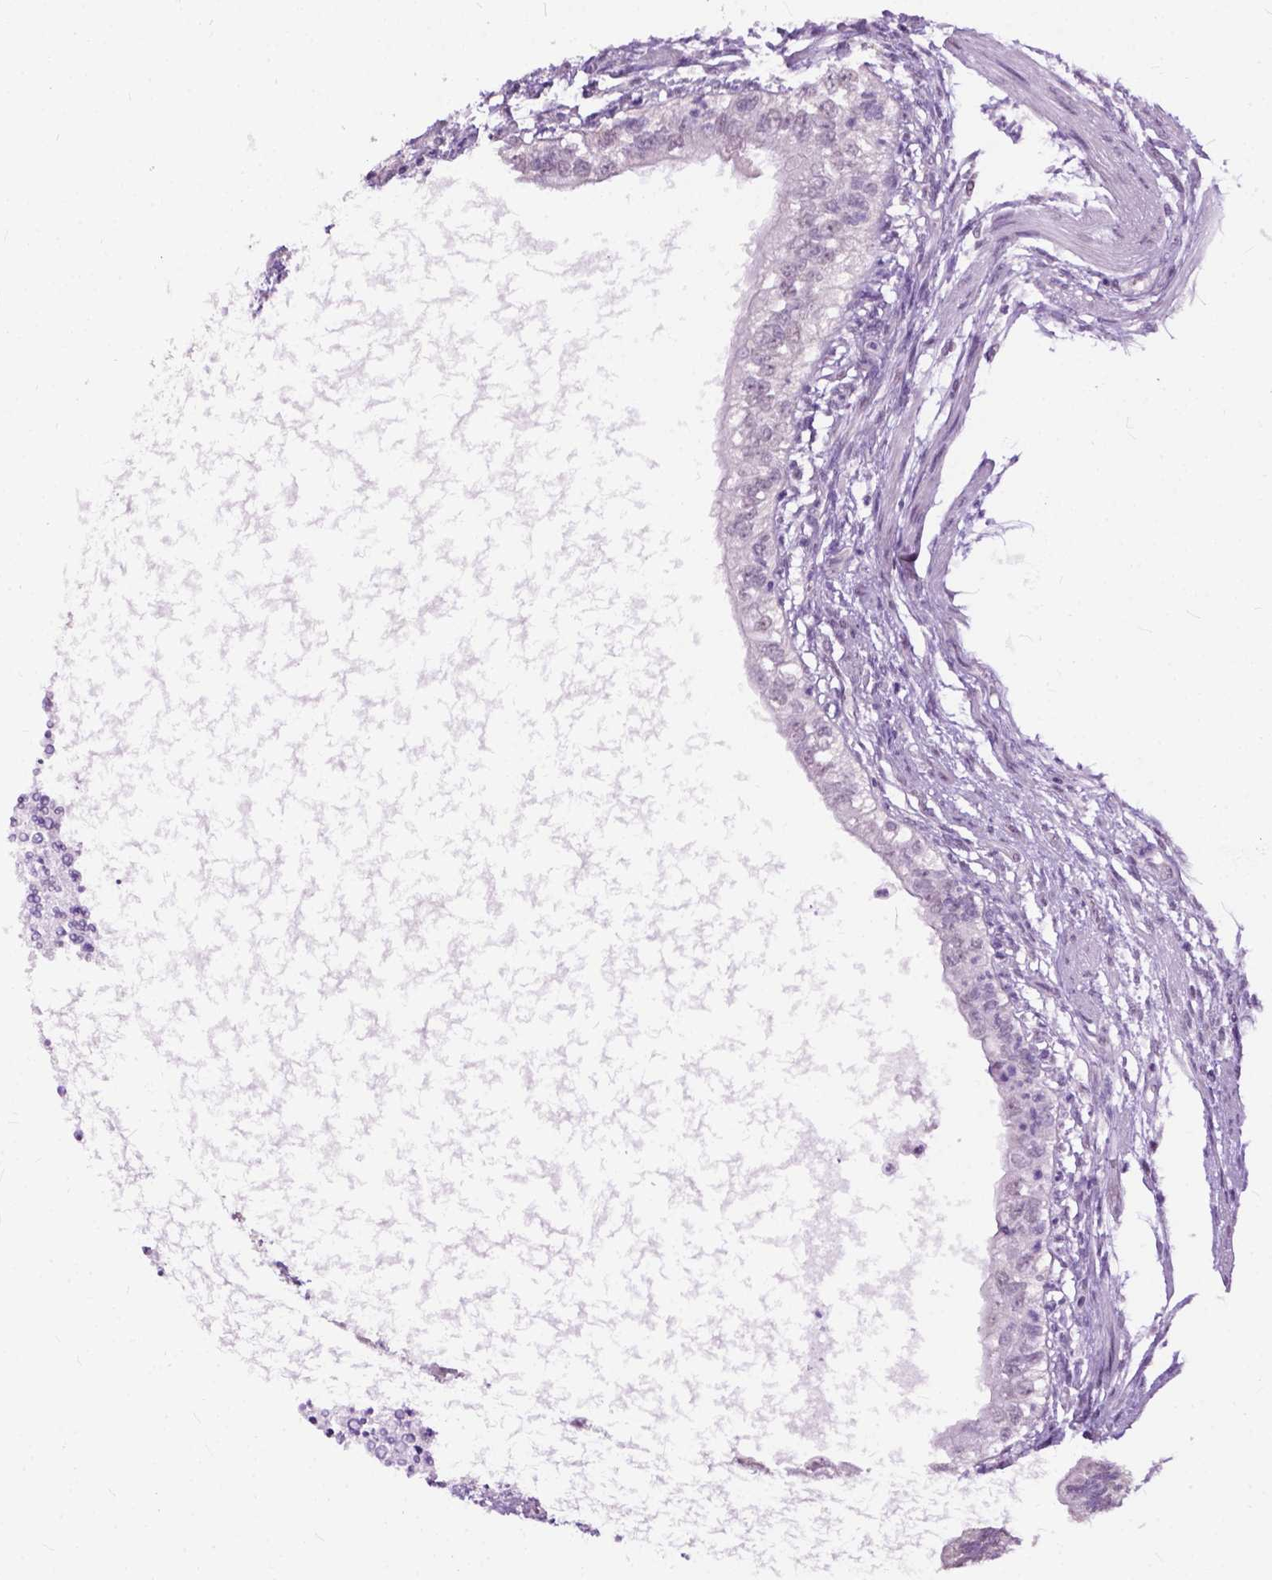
{"staining": {"intensity": "negative", "quantity": "none", "location": "none"}, "tissue": "testis cancer", "cell_type": "Tumor cells", "image_type": "cancer", "snomed": [{"axis": "morphology", "description": "Carcinoma, Embryonal, NOS"}, {"axis": "topography", "description": "Testis"}], "caption": "An IHC photomicrograph of embryonal carcinoma (testis) is shown. There is no staining in tumor cells of embryonal carcinoma (testis).", "gene": "GPR37L1", "patient": {"sex": "male", "age": 26}}